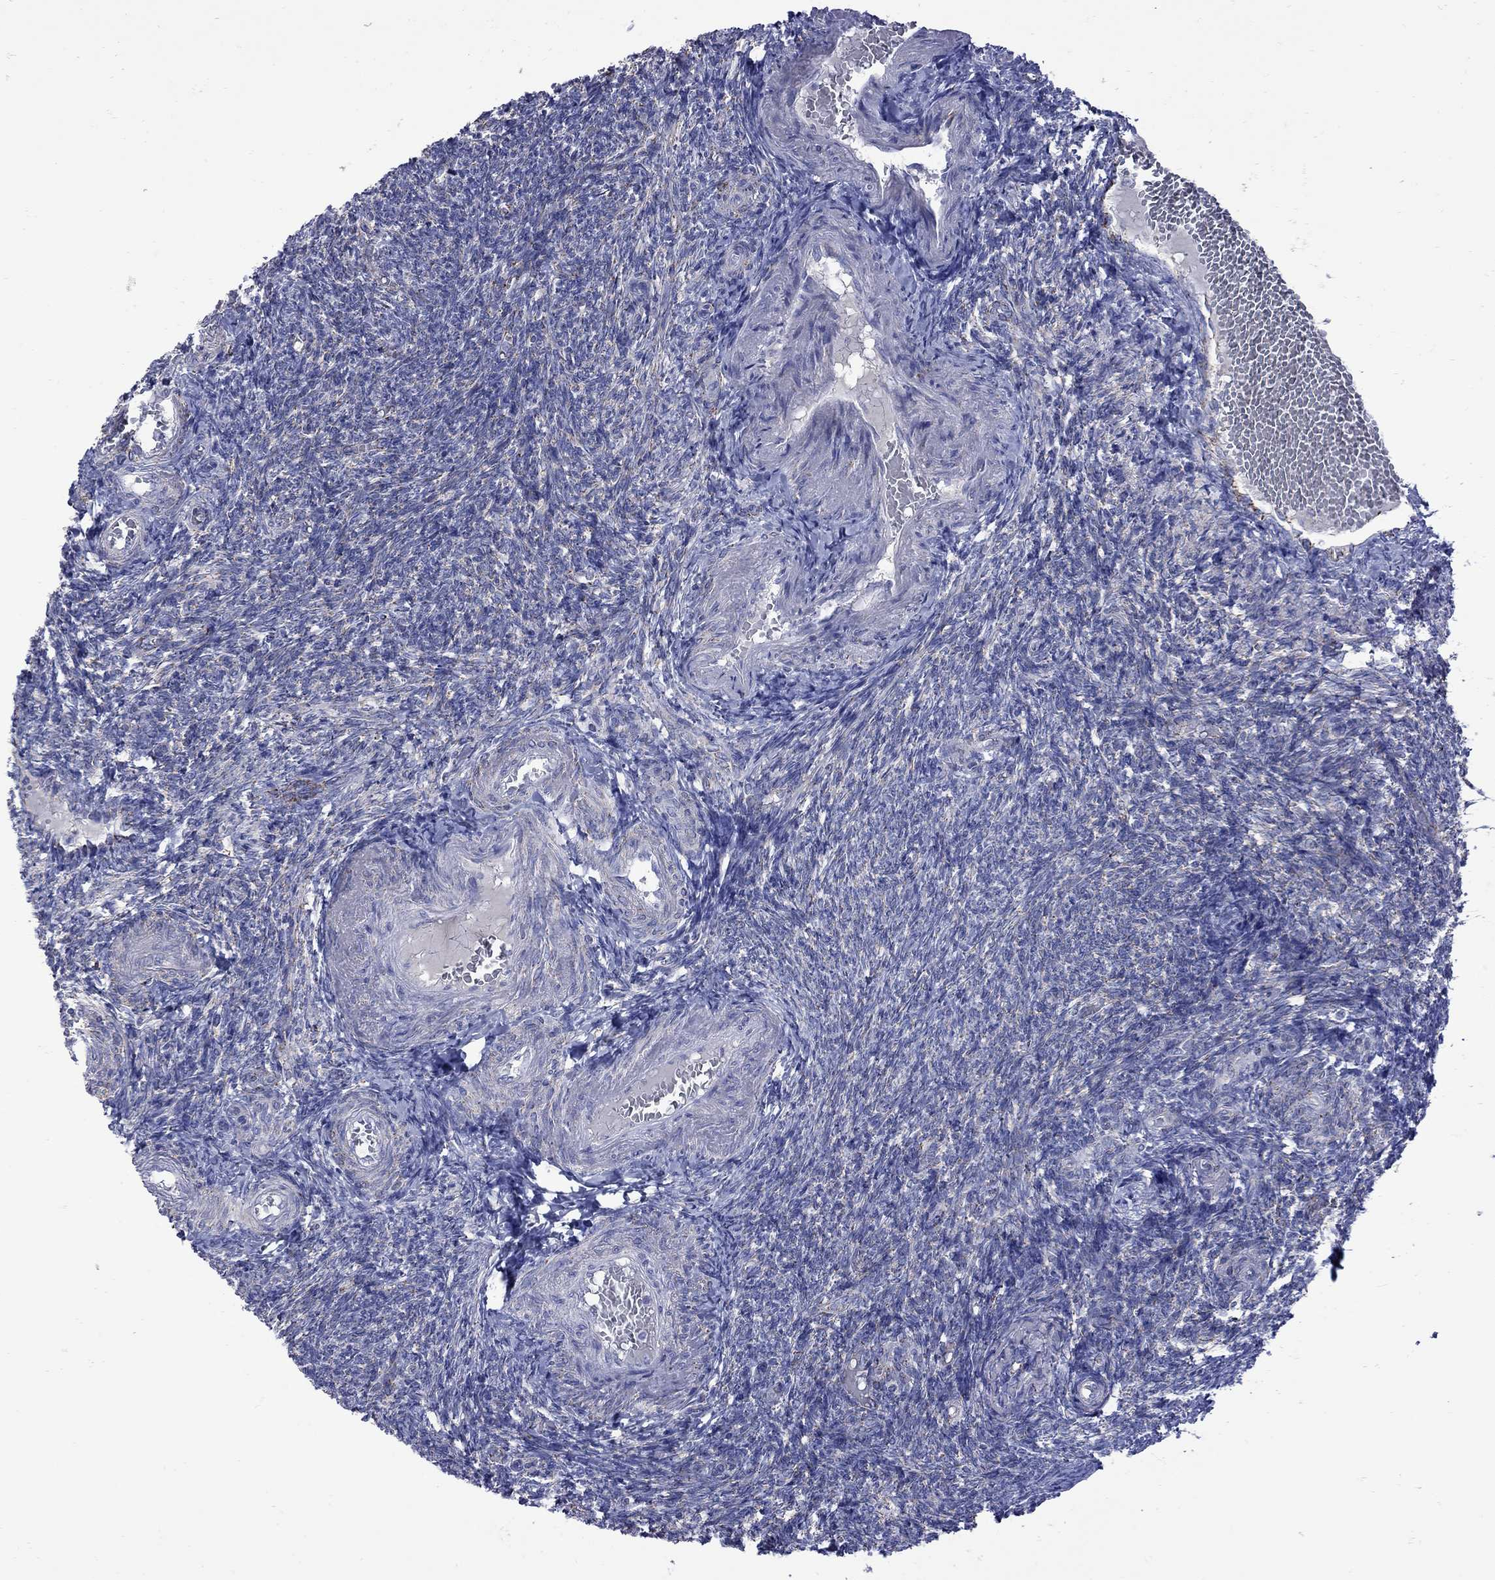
{"staining": {"intensity": "negative", "quantity": "none", "location": "none"}, "tissue": "ovary", "cell_type": "Ovarian stroma cells", "image_type": "normal", "snomed": [{"axis": "morphology", "description": "Normal tissue, NOS"}, {"axis": "topography", "description": "Ovary"}], "caption": "The immunohistochemistry image has no significant expression in ovarian stroma cells of ovary. (DAB immunohistochemistry (IHC), high magnification).", "gene": "SESTD1", "patient": {"sex": "female", "age": 39}}